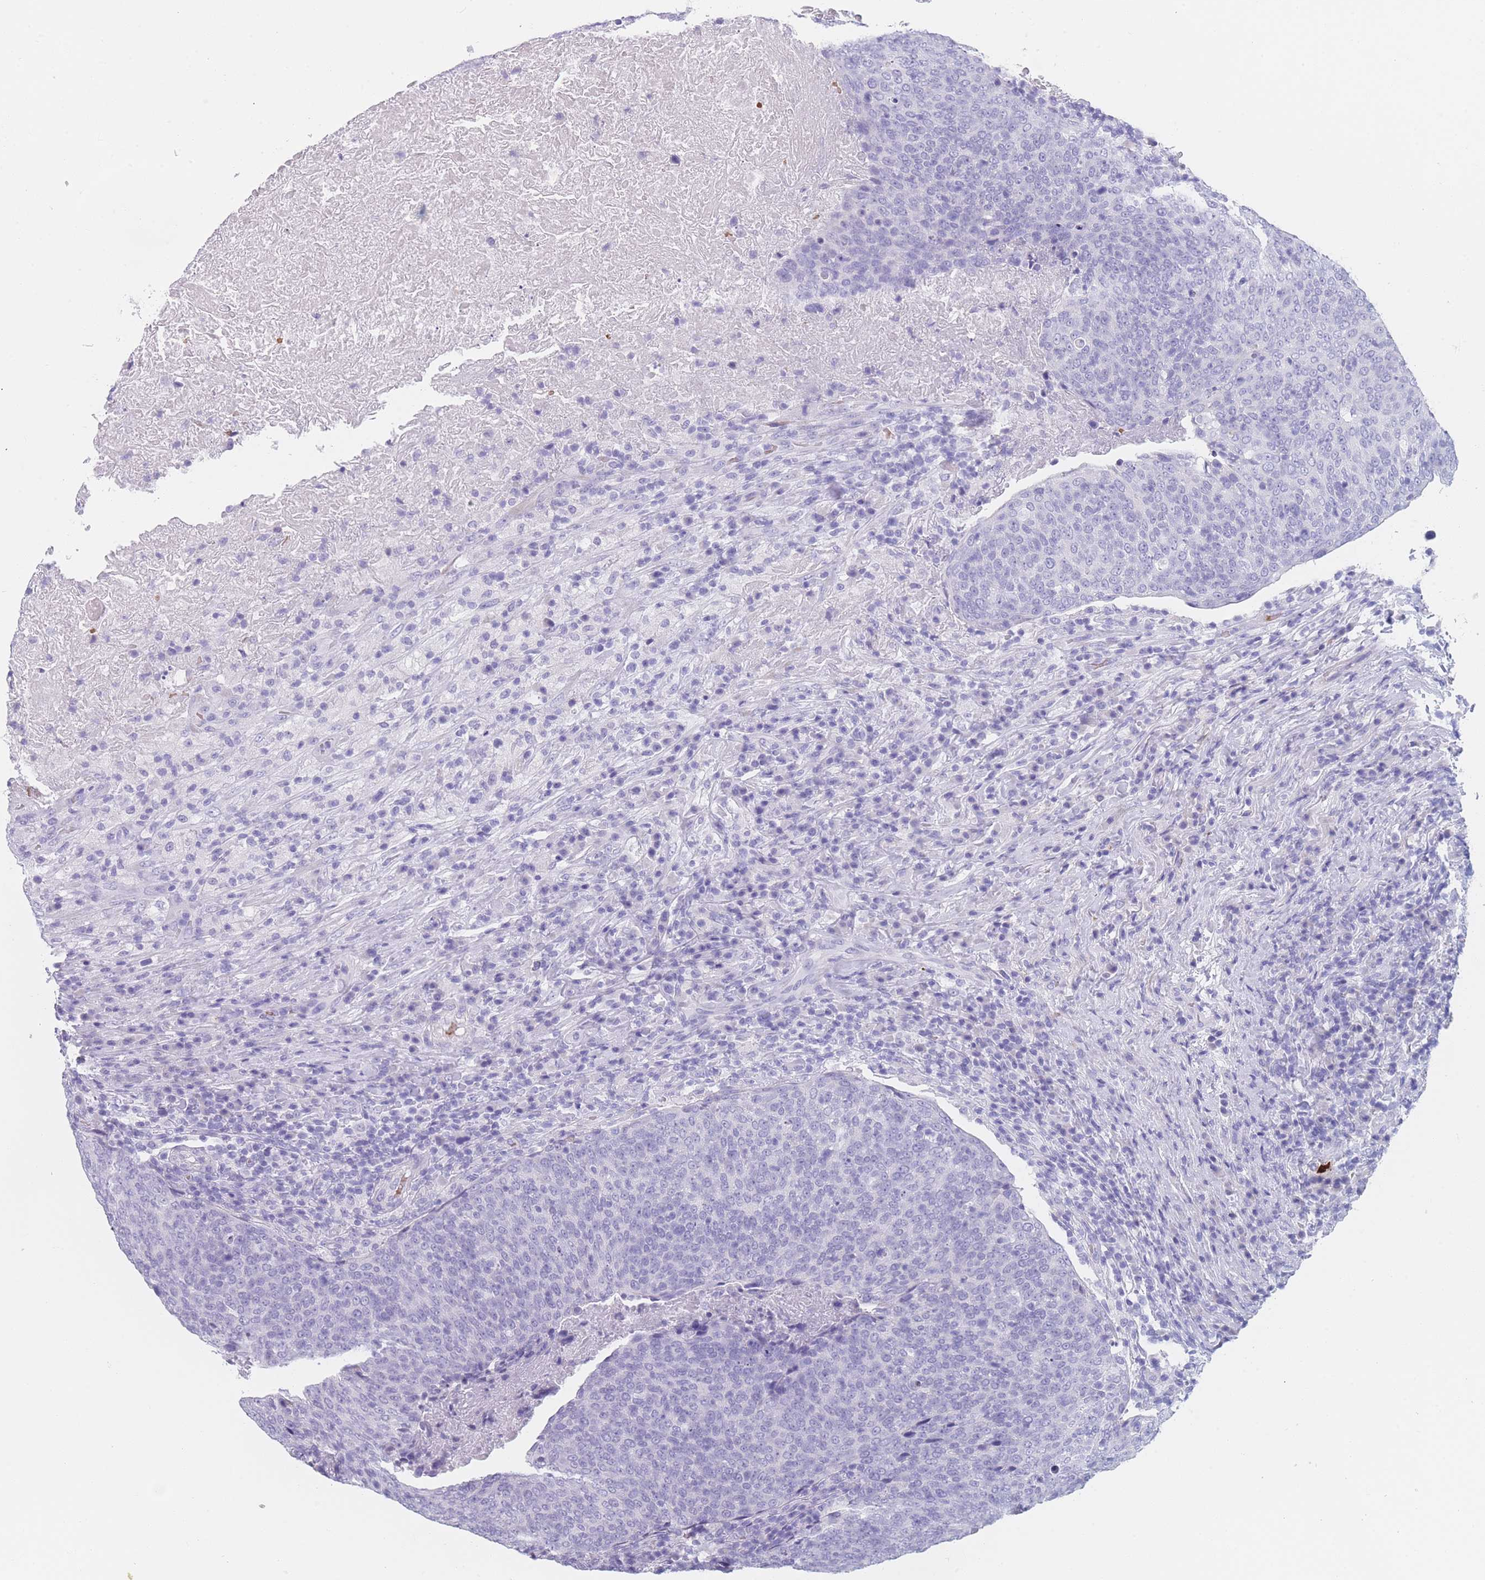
{"staining": {"intensity": "negative", "quantity": "none", "location": "none"}, "tissue": "head and neck cancer", "cell_type": "Tumor cells", "image_type": "cancer", "snomed": [{"axis": "morphology", "description": "Squamous cell carcinoma, NOS"}, {"axis": "morphology", "description": "Squamous cell carcinoma, metastatic, NOS"}, {"axis": "topography", "description": "Lymph node"}, {"axis": "topography", "description": "Head-Neck"}], "caption": "An image of head and neck cancer stained for a protein demonstrates no brown staining in tumor cells.", "gene": "OR5D16", "patient": {"sex": "male", "age": 62}}